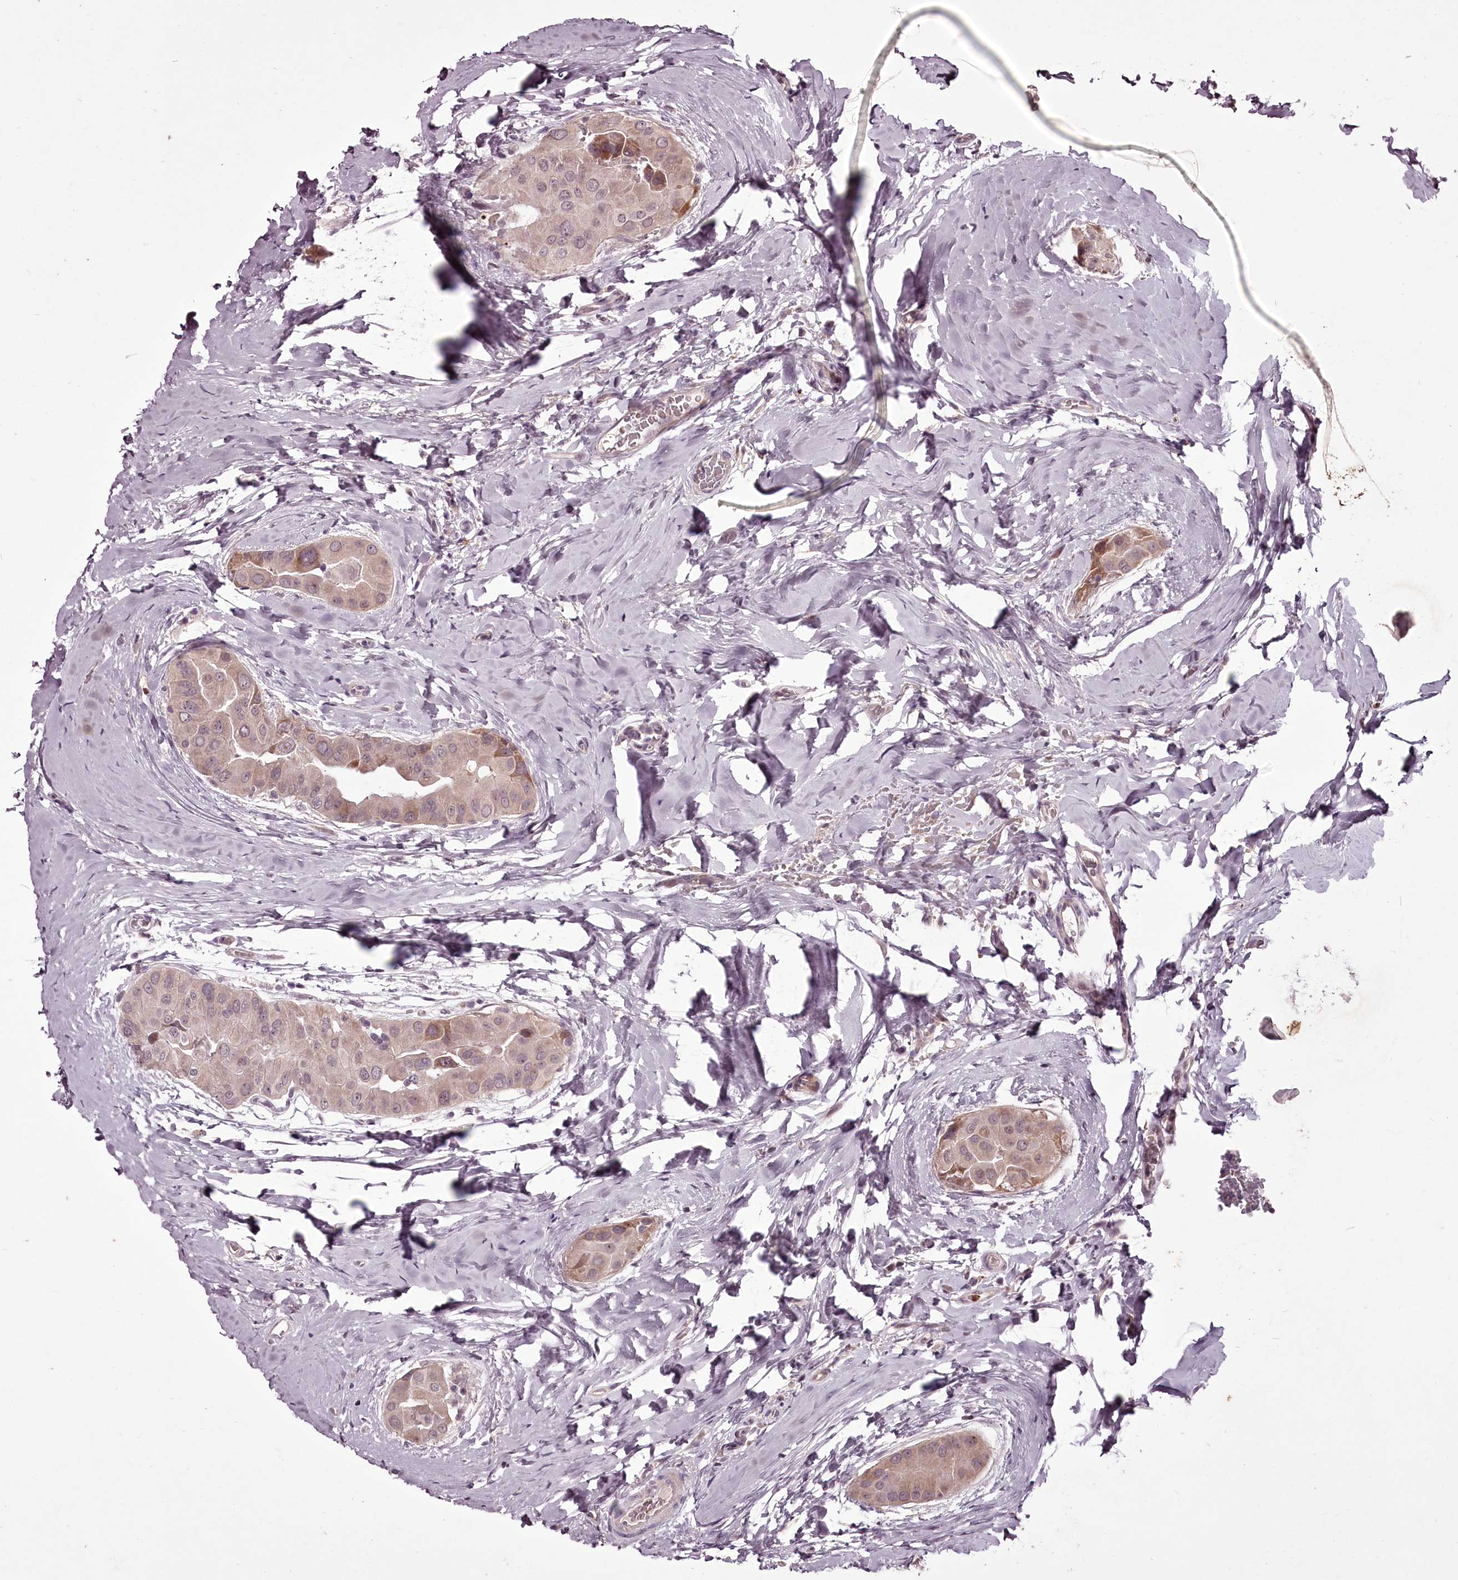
{"staining": {"intensity": "weak", "quantity": "<25%", "location": "cytoplasmic/membranous,nuclear"}, "tissue": "thyroid cancer", "cell_type": "Tumor cells", "image_type": "cancer", "snomed": [{"axis": "morphology", "description": "Papillary adenocarcinoma, NOS"}, {"axis": "topography", "description": "Thyroid gland"}], "caption": "High power microscopy photomicrograph of an IHC image of thyroid cancer (papillary adenocarcinoma), revealing no significant expression in tumor cells.", "gene": "ADRA1D", "patient": {"sex": "male", "age": 33}}